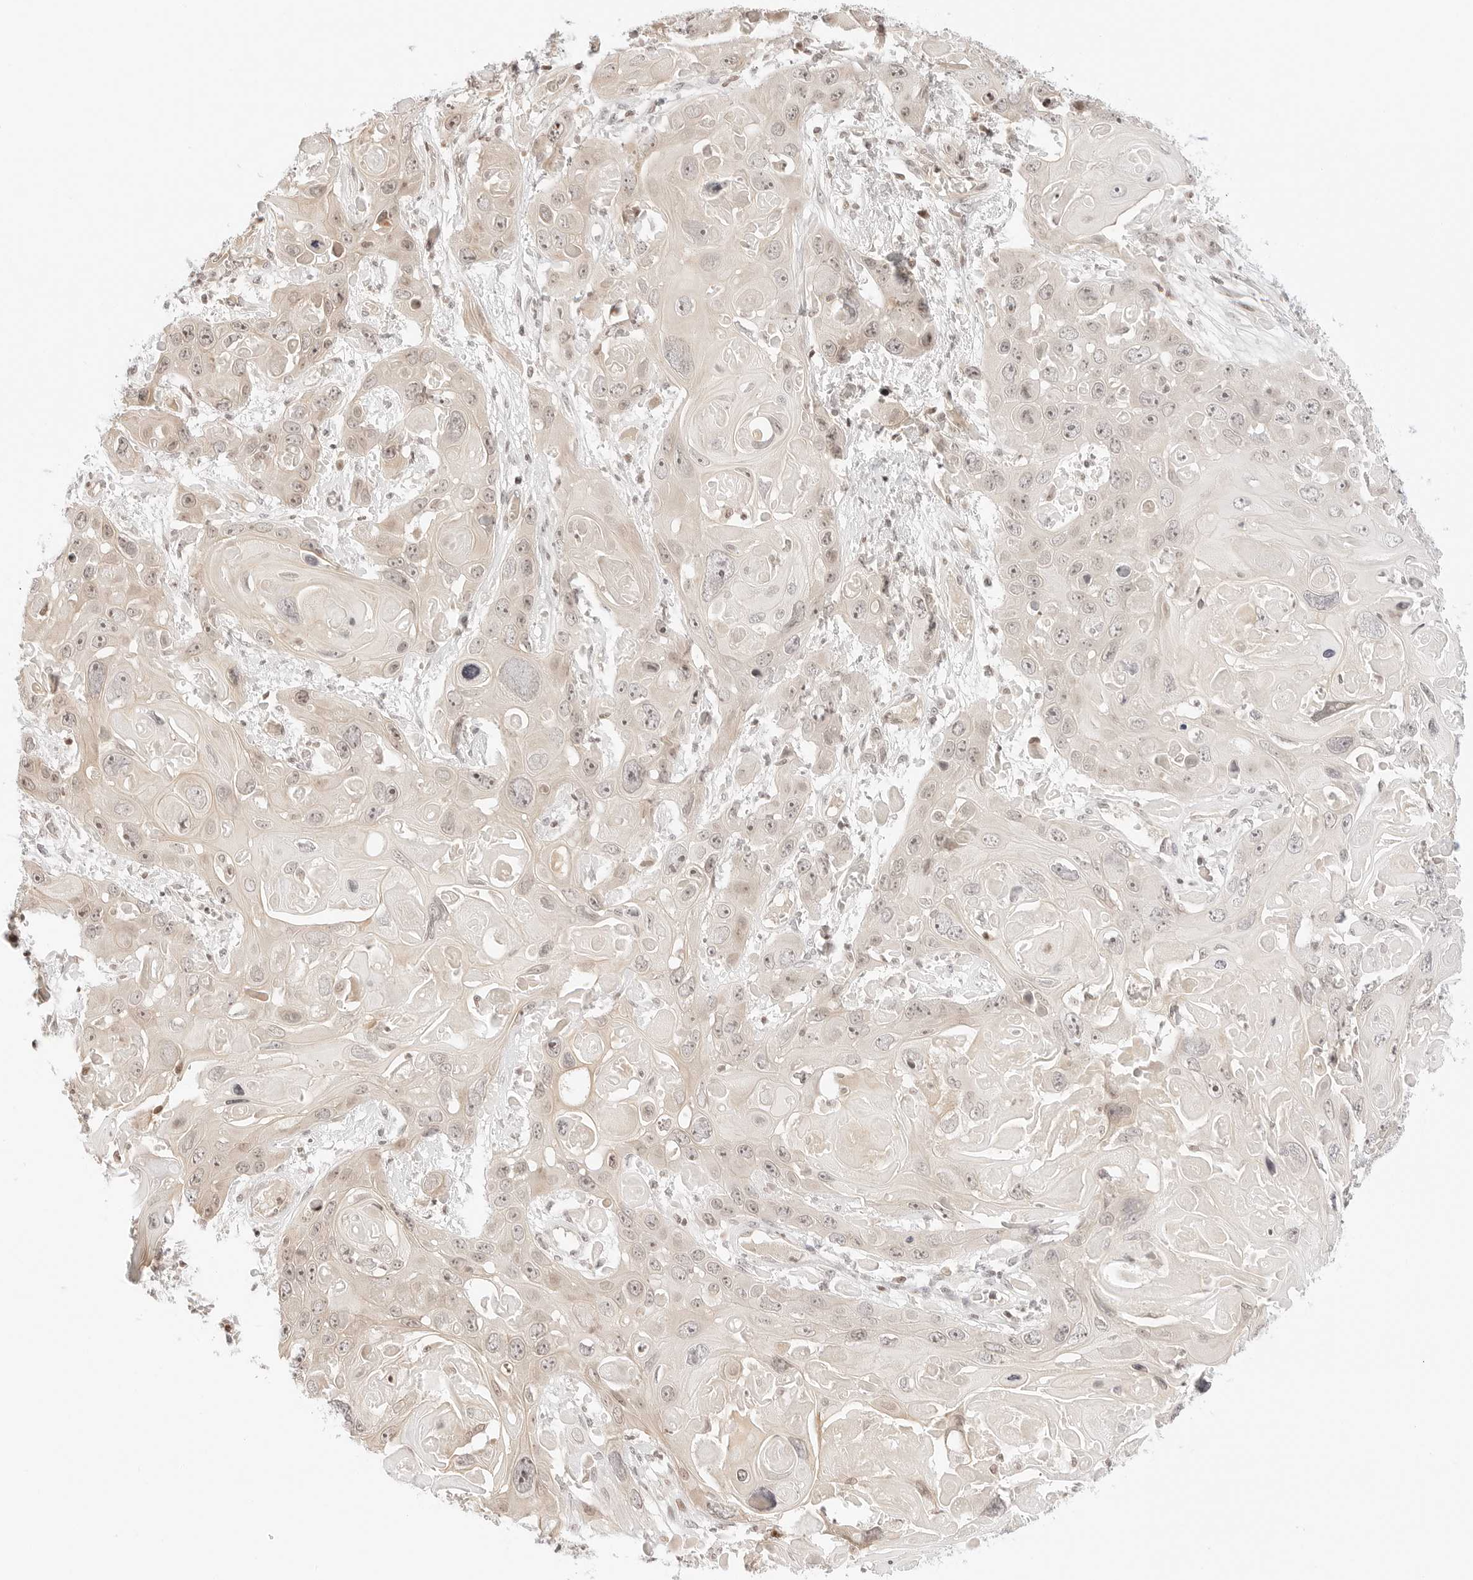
{"staining": {"intensity": "negative", "quantity": "none", "location": "none"}, "tissue": "skin cancer", "cell_type": "Tumor cells", "image_type": "cancer", "snomed": [{"axis": "morphology", "description": "Squamous cell carcinoma, NOS"}, {"axis": "topography", "description": "Skin"}], "caption": "Immunohistochemistry of human squamous cell carcinoma (skin) demonstrates no positivity in tumor cells.", "gene": "RPS6KL1", "patient": {"sex": "male", "age": 55}}